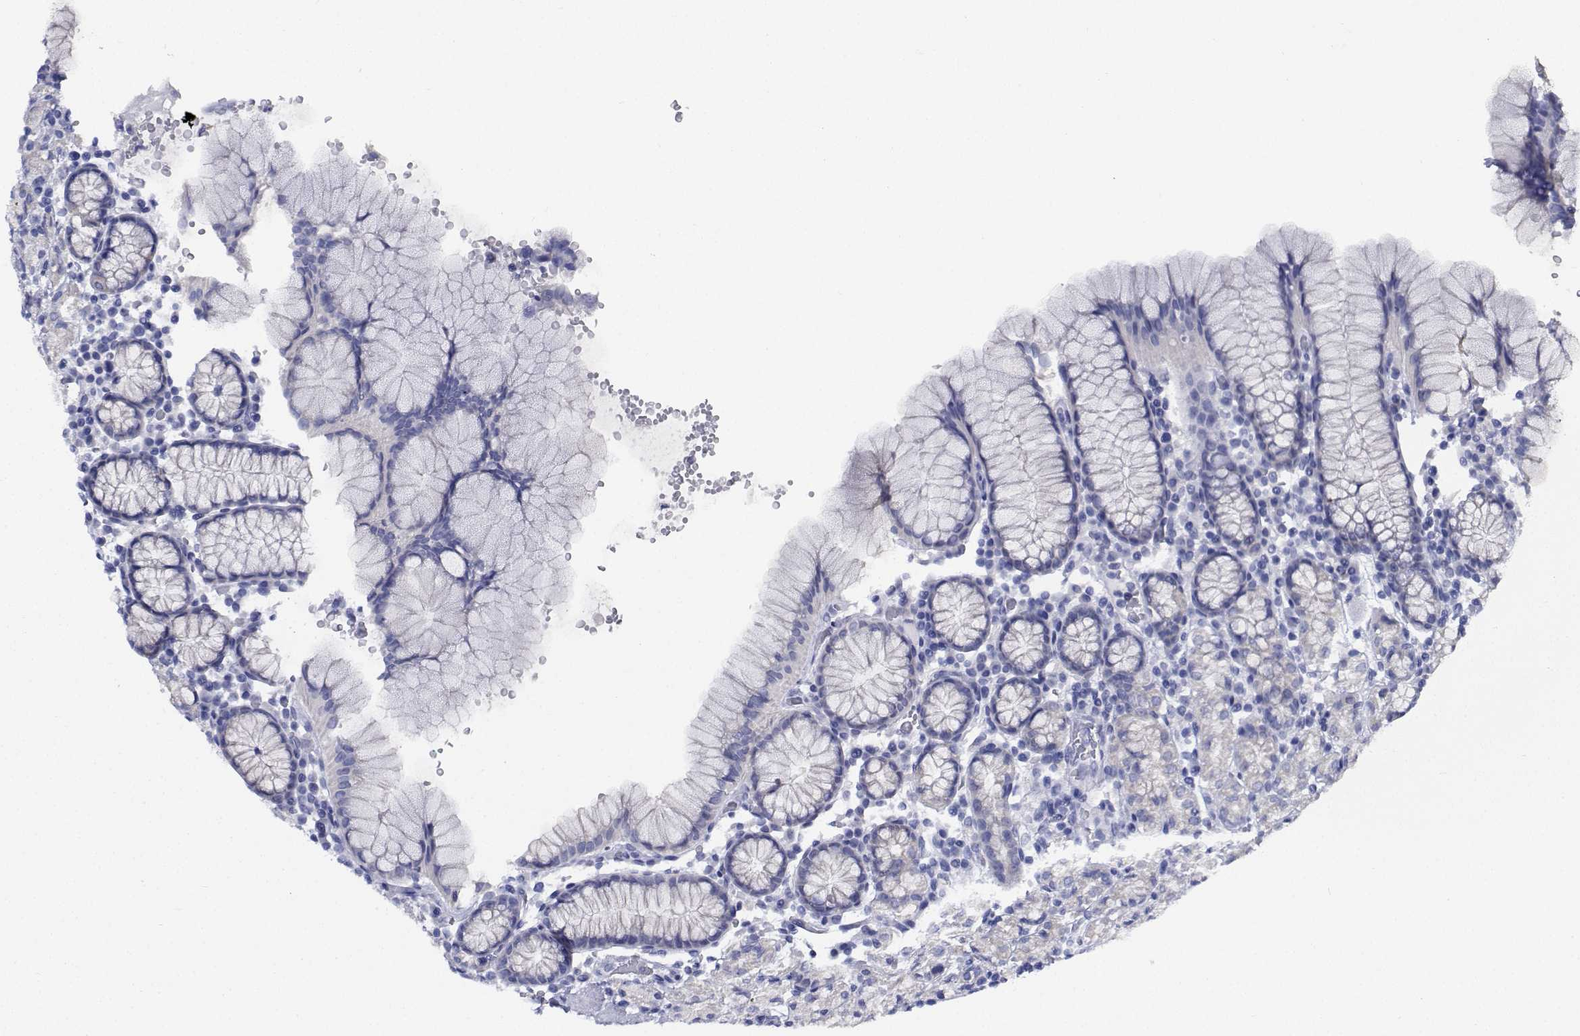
{"staining": {"intensity": "negative", "quantity": "none", "location": "none"}, "tissue": "stomach", "cell_type": "Glandular cells", "image_type": "normal", "snomed": [{"axis": "morphology", "description": "Normal tissue, NOS"}, {"axis": "topography", "description": "Stomach, upper"}, {"axis": "topography", "description": "Stomach"}], "caption": "The photomicrograph displays no significant positivity in glandular cells of stomach. (IHC, brightfield microscopy, high magnification).", "gene": "CDHR3", "patient": {"sex": "male", "age": 62}}